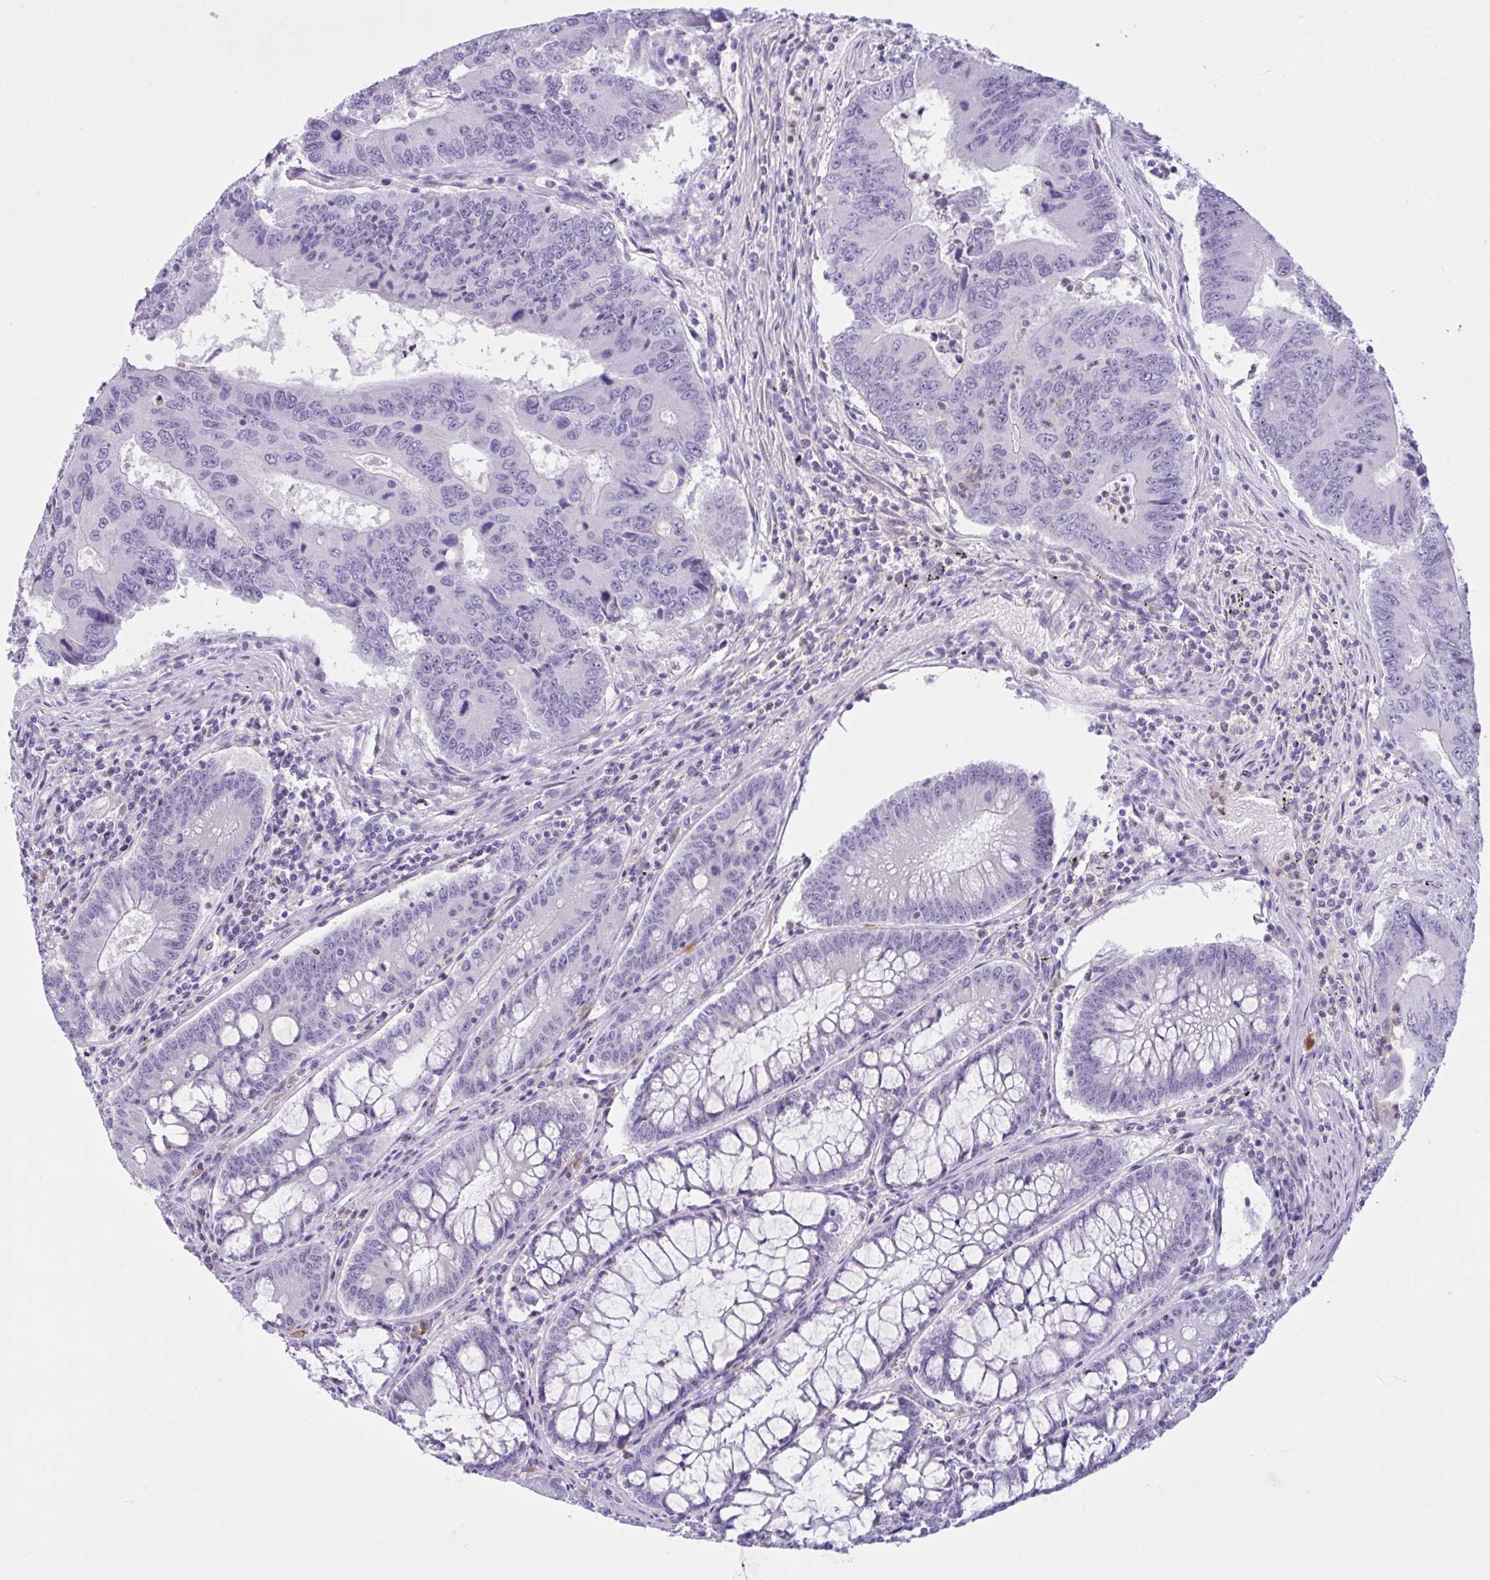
{"staining": {"intensity": "negative", "quantity": "none", "location": "none"}, "tissue": "colorectal cancer", "cell_type": "Tumor cells", "image_type": "cancer", "snomed": [{"axis": "morphology", "description": "Adenocarcinoma, NOS"}, {"axis": "topography", "description": "Colon"}], "caption": "An IHC image of colorectal cancer is shown. There is no staining in tumor cells of colorectal cancer.", "gene": "NCF1", "patient": {"sex": "male", "age": 53}}